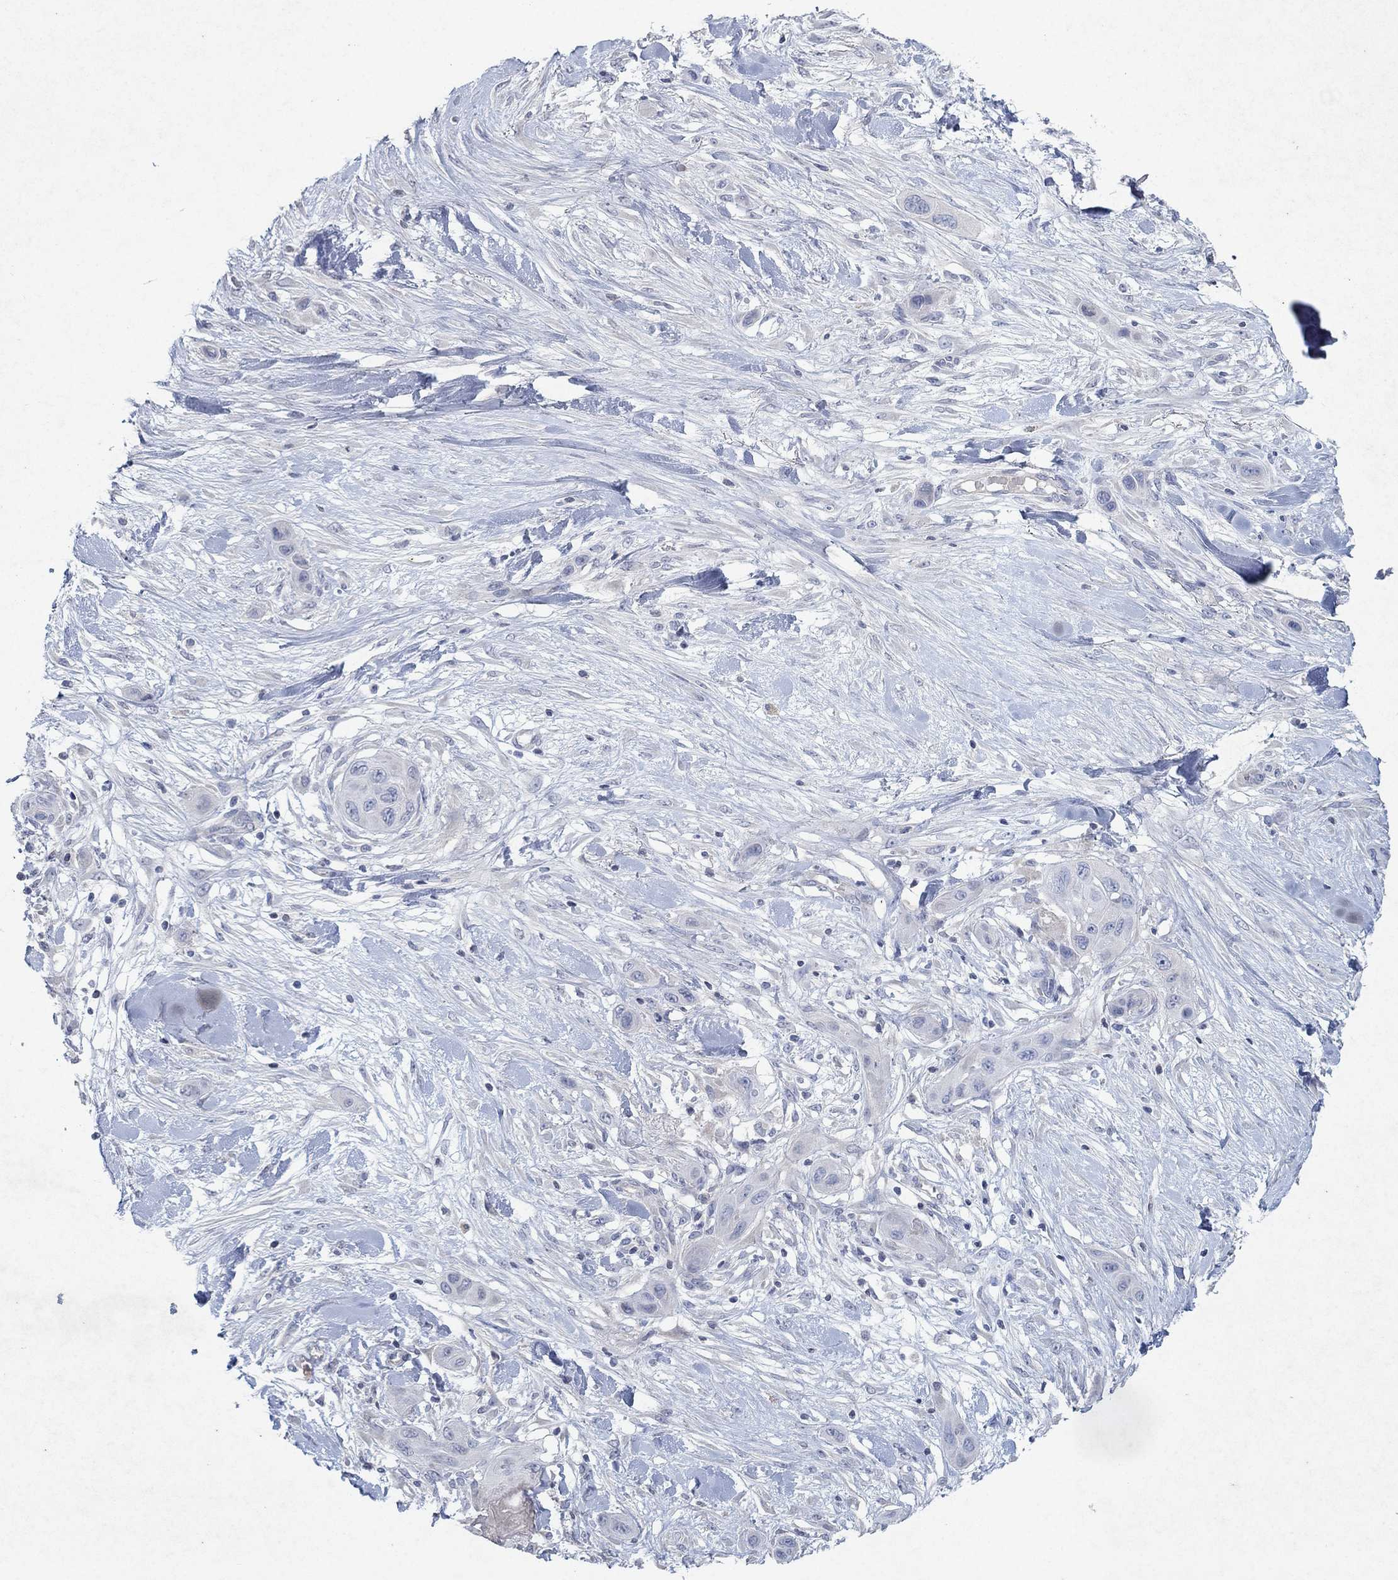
{"staining": {"intensity": "negative", "quantity": "none", "location": "none"}, "tissue": "skin cancer", "cell_type": "Tumor cells", "image_type": "cancer", "snomed": [{"axis": "morphology", "description": "Squamous cell carcinoma, NOS"}, {"axis": "topography", "description": "Skin"}], "caption": "Squamous cell carcinoma (skin) stained for a protein using immunohistochemistry displays no staining tumor cells.", "gene": "KRT40", "patient": {"sex": "male", "age": 79}}